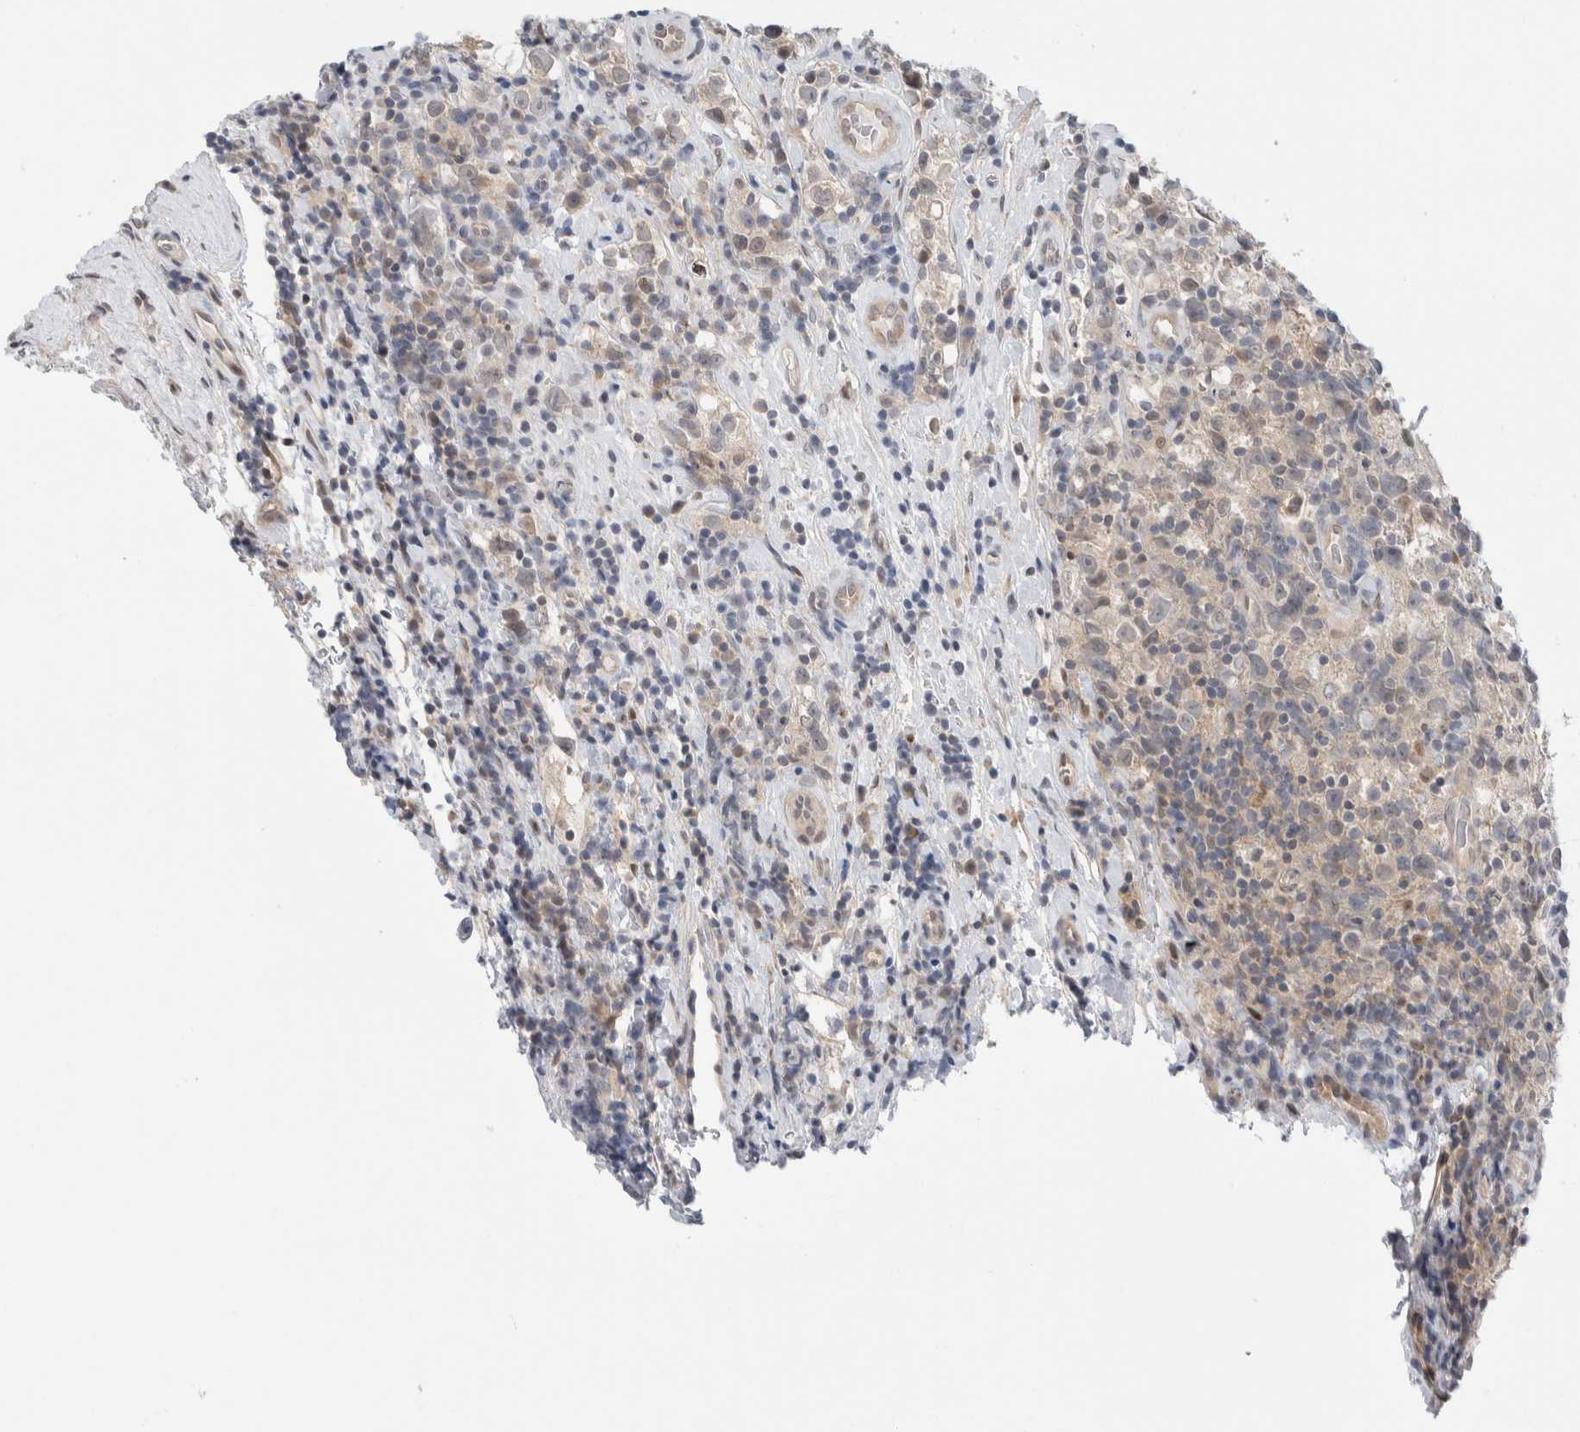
{"staining": {"intensity": "weak", "quantity": "<25%", "location": "cytoplasmic/membranous"}, "tissue": "testis cancer", "cell_type": "Tumor cells", "image_type": "cancer", "snomed": [{"axis": "morphology", "description": "Normal tissue, NOS"}, {"axis": "morphology", "description": "Seminoma, NOS"}, {"axis": "topography", "description": "Testis"}], "caption": "The micrograph demonstrates no staining of tumor cells in seminoma (testis).", "gene": "NCR3LG1", "patient": {"sex": "male", "age": 43}}